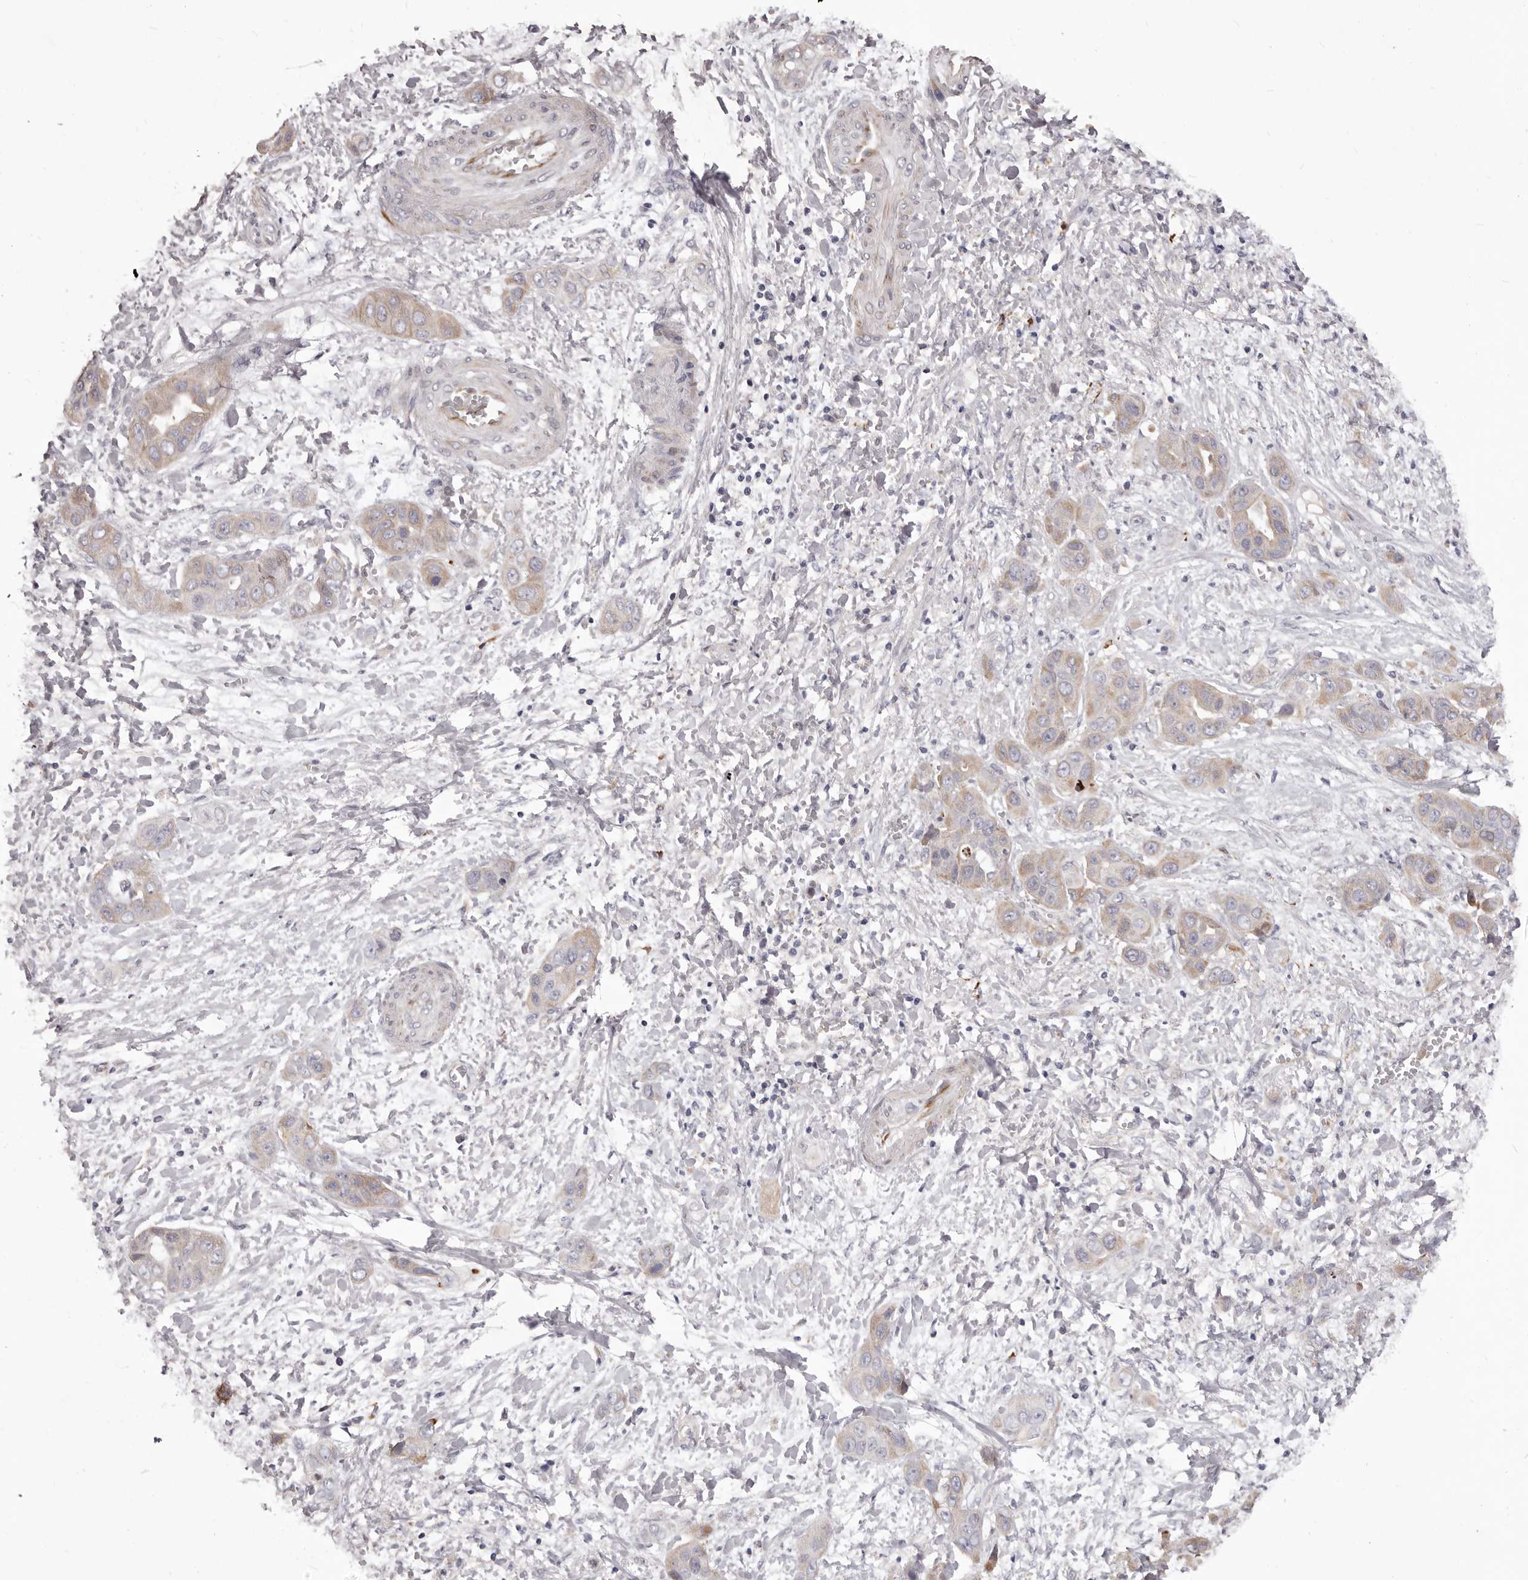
{"staining": {"intensity": "weak", "quantity": "<25%", "location": "cytoplasmic/membranous"}, "tissue": "liver cancer", "cell_type": "Tumor cells", "image_type": "cancer", "snomed": [{"axis": "morphology", "description": "Cholangiocarcinoma"}, {"axis": "topography", "description": "Liver"}], "caption": "Tumor cells are negative for brown protein staining in liver cholangiocarcinoma.", "gene": "PNRC1", "patient": {"sex": "female", "age": 52}}